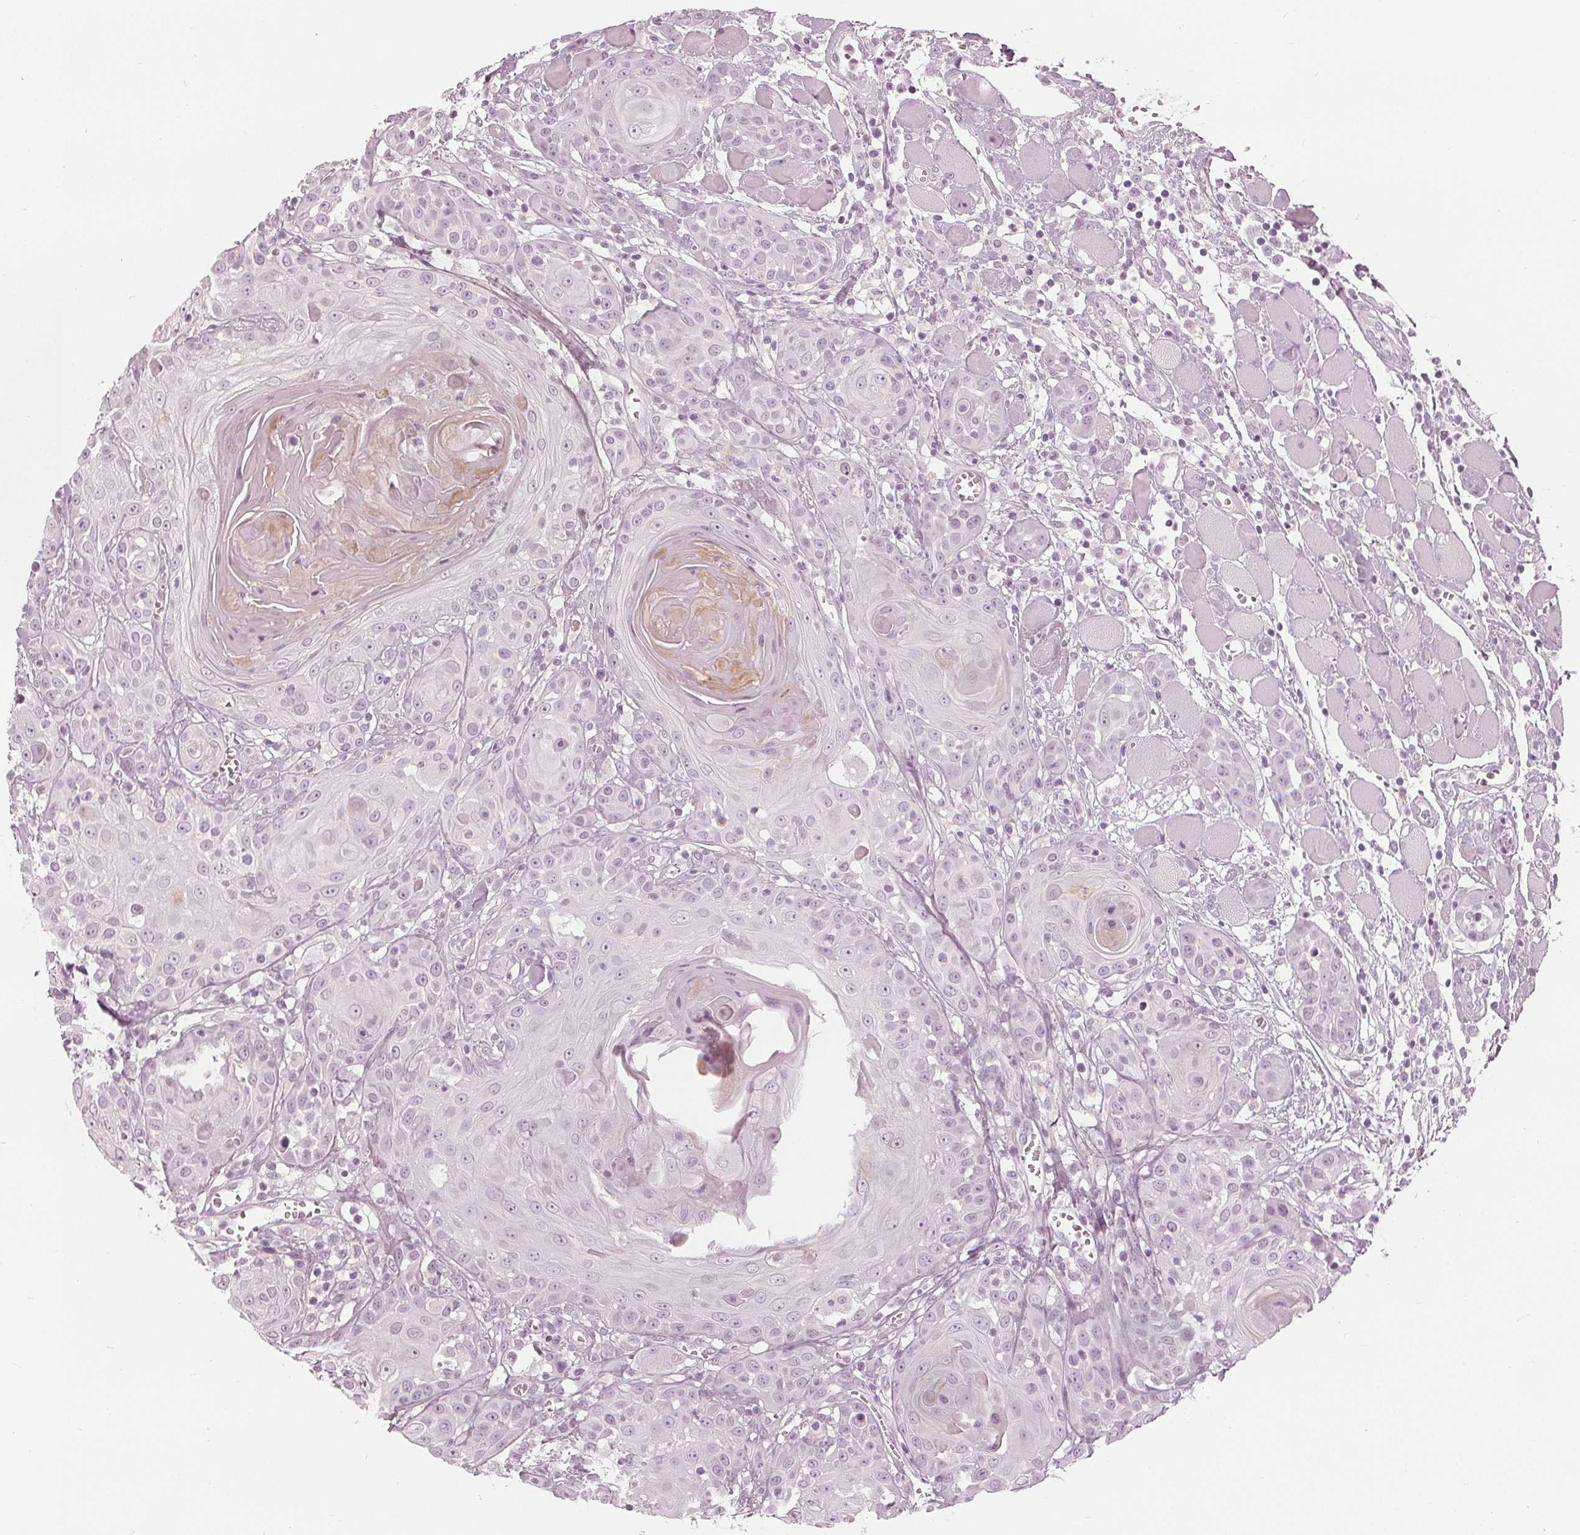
{"staining": {"intensity": "negative", "quantity": "none", "location": "none"}, "tissue": "head and neck cancer", "cell_type": "Tumor cells", "image_type": "cancer", "snomed": [{"axis": "morphology", "description": "Squamous cell carcinoma, NOS"}, {"axis": "topography", "description": "Head-Neck"}], "caption": "High magnification brightfield microscopy of head and neck cancer stained with DAB (brown) and counterstained with hematoxylin (blue): tumor cells show no significant positivity. (DAB immunohistochemistry, high magnification).", "gene": "PAEP", "patient": {"sex": "female", "age": 80}}